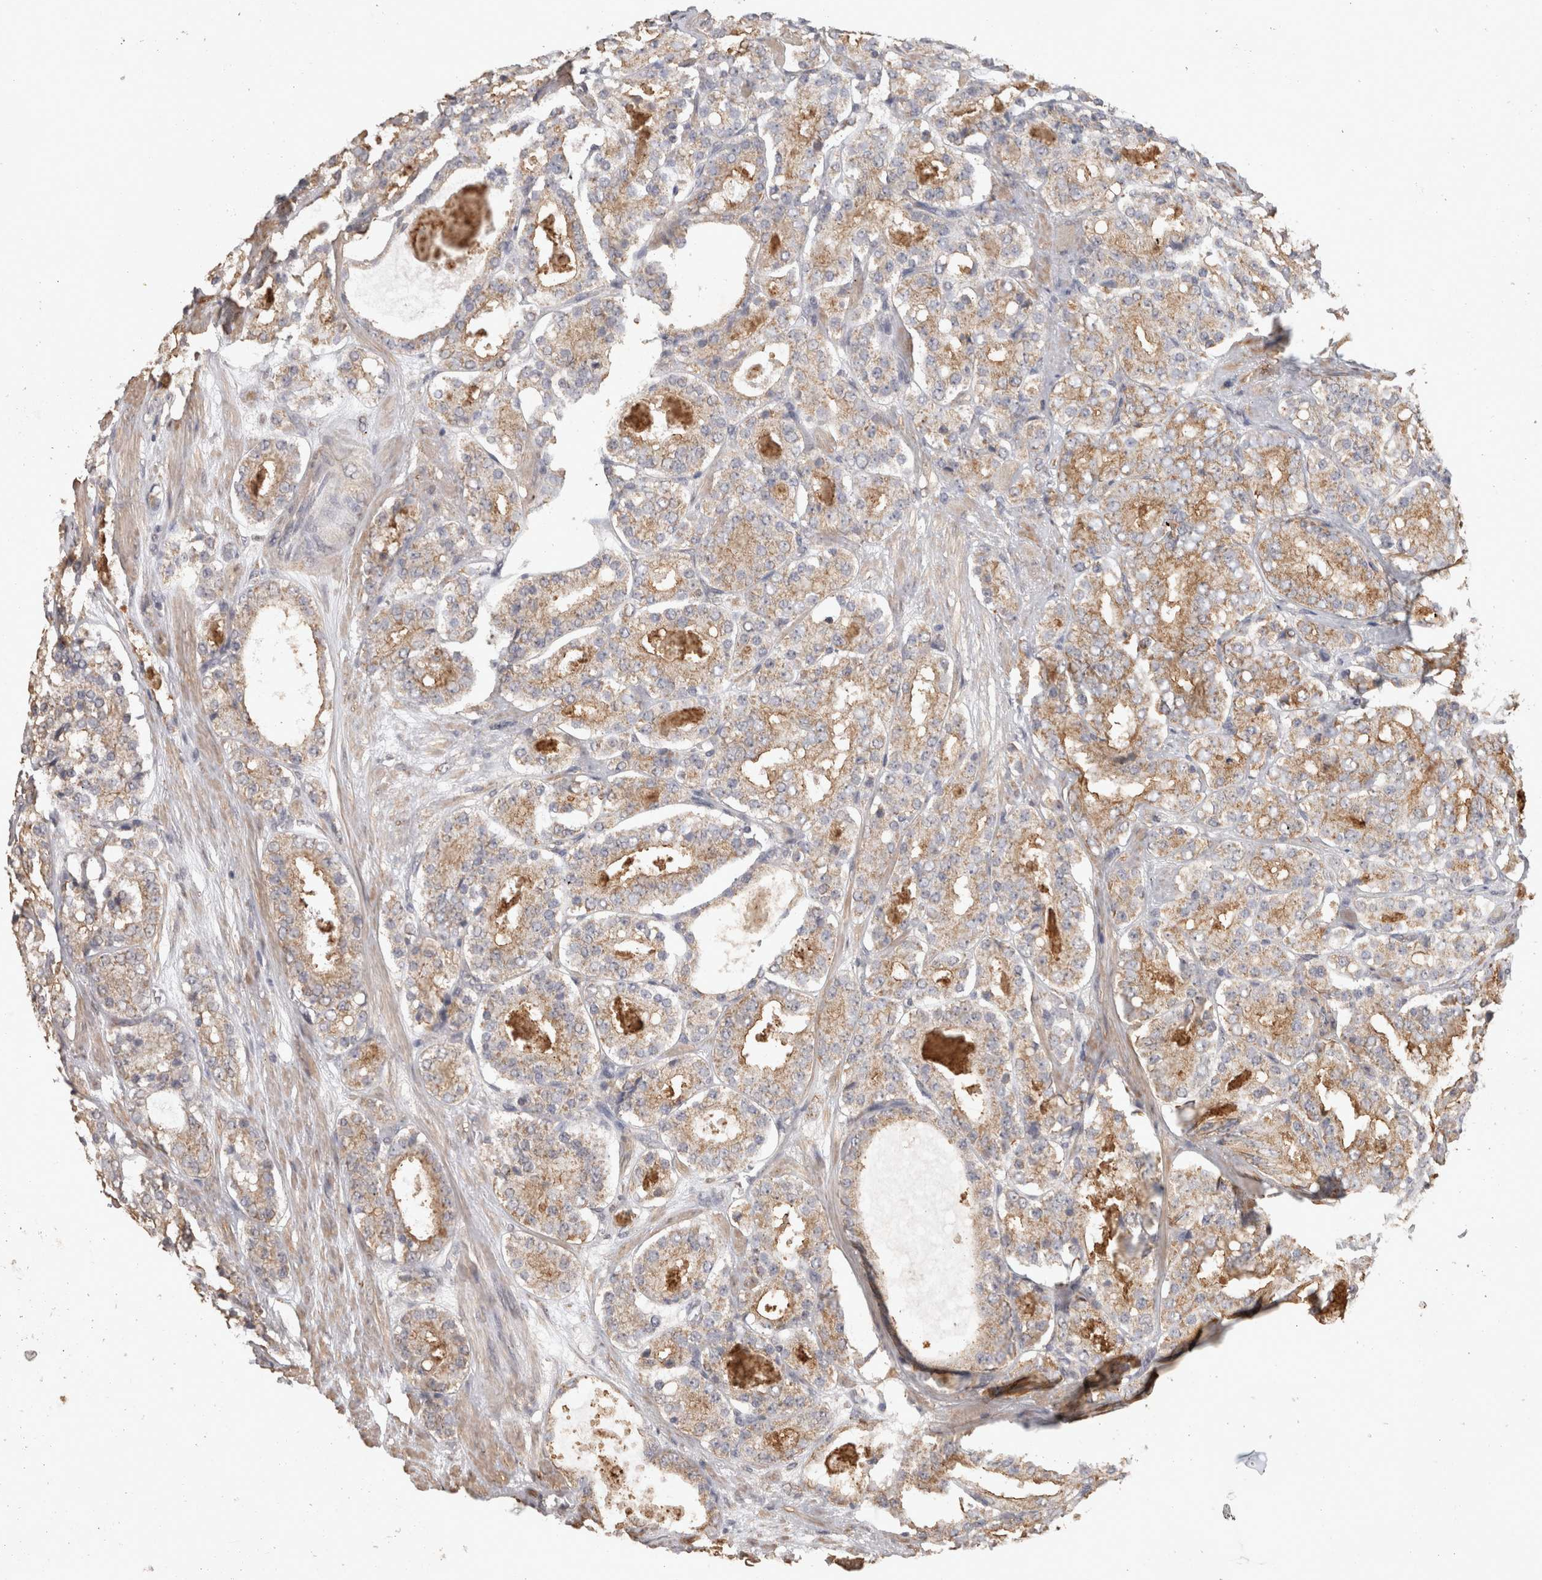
{"staining": {"intensity": "weak", "quantity": ">75%", "location": "cytoplasmic/membranous"}, "tissue": "prostate cancer", "cell_type": "Tumor cells", "image_type": "cancer", "snomed": [{"axis": "morphology", "description": "Adenocarcinoma, High grade"}, {"axis": "topography", "description": "Prostate"}], "caption": "Immunohistochemistry staining of prostate cancer (high-grade adenocarcinoma), which demonstrates low levels of weak cytoplasmic/membranous staining in about >75% of tumor cells indicating weak cytoplasmic/membranous protein positivity. The staining was performed using DAB (brown) for protein detection and nuclei were counterstained in hematoxylin (blue).", "gene": "BNIP3L", "patient": {"sex": "male", "age": 65}}